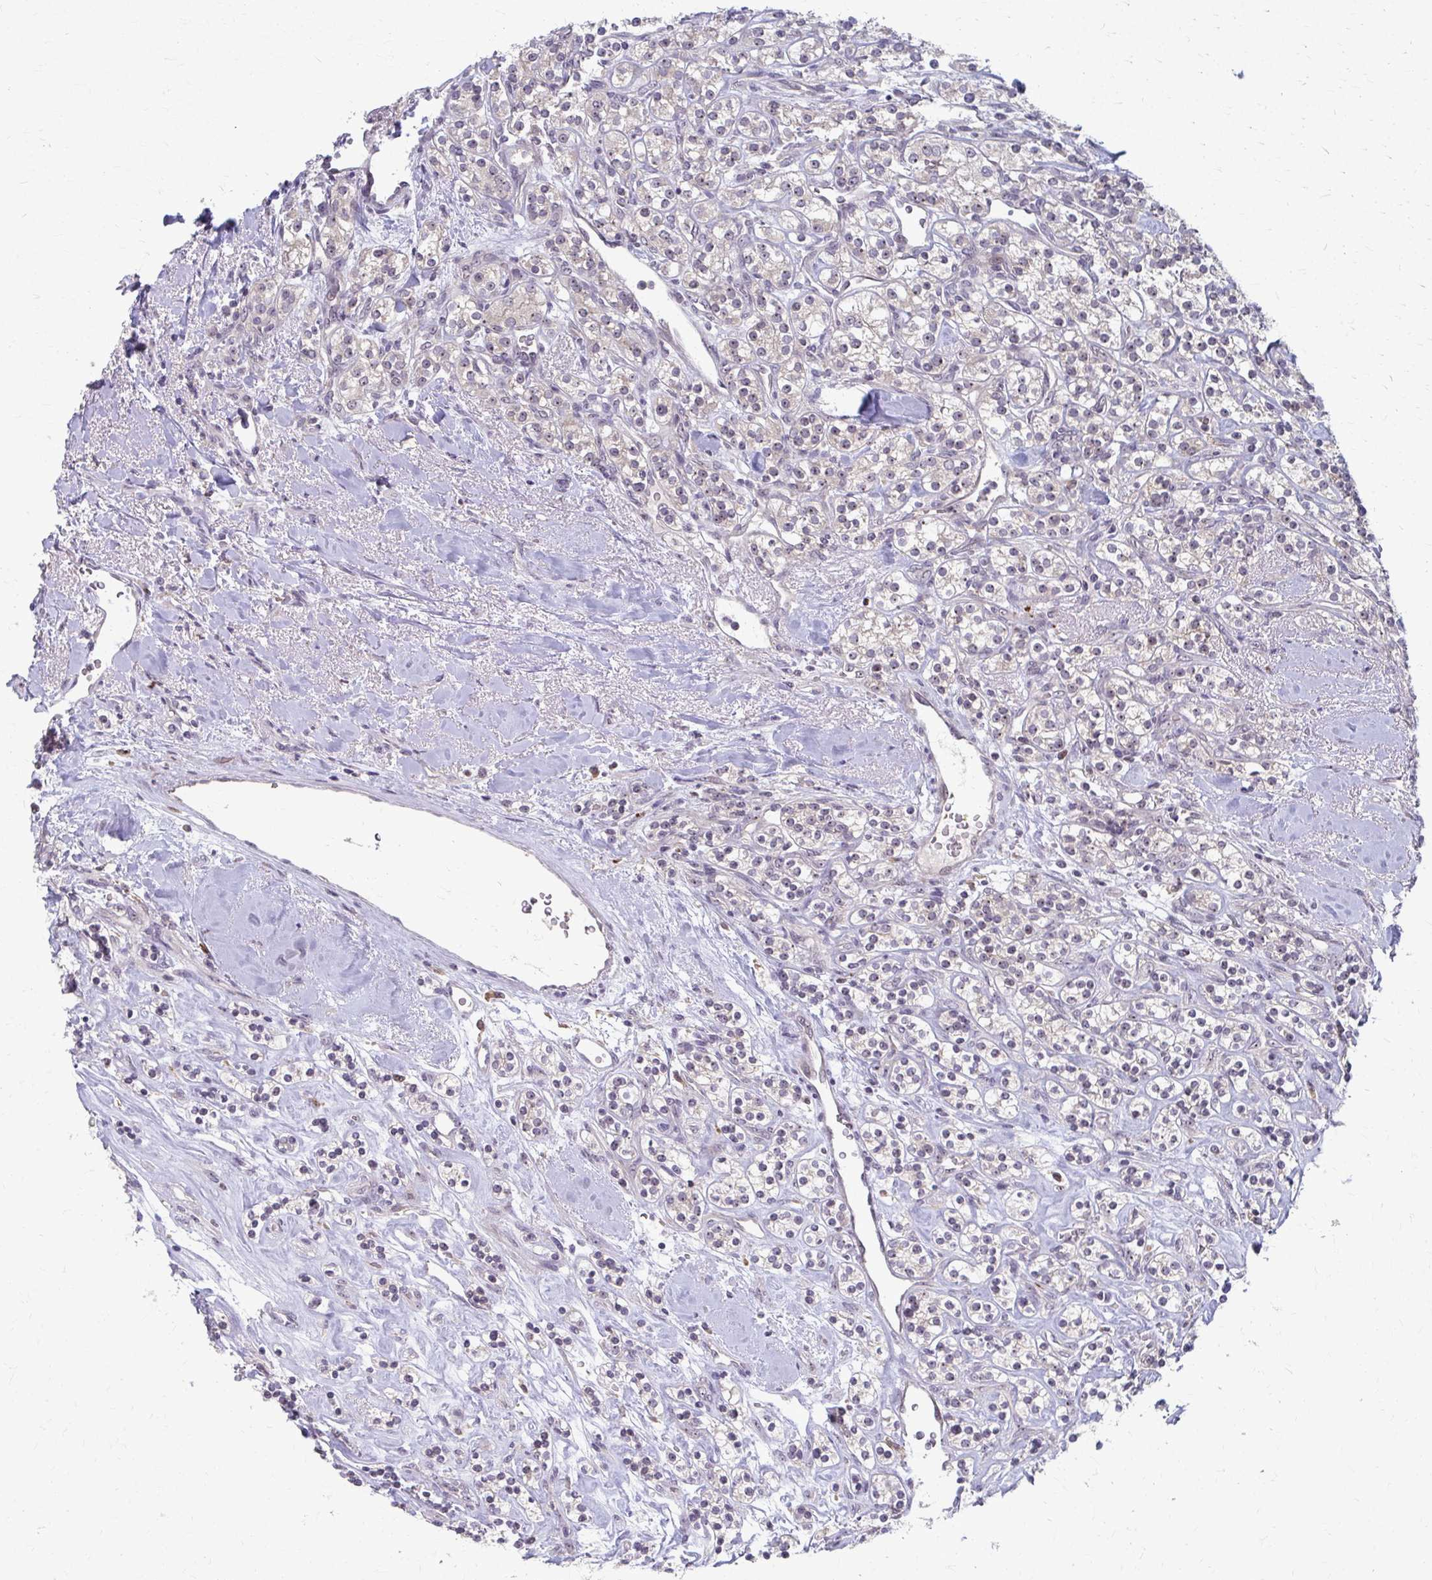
{"staining": {"intensity": "weak", "quantity": "<25%", "location": "cytoplasmic/membranous"}, "tissue": "renal cancer", "cell_type": "Tumor cells", "image_type": "cancer", "snomed": [{"axis": "morphology", "description": "Adenocarcinoma, NOS"}, {"axis": "topography", "description": "Kidney"}], "caption": "Immunohistochemistry (IHC) of renal adenocarcinoma exhibits no expression in tumor cells.", "gene": "NUDT16", "patient": {"sex": "male", "age": 77}}